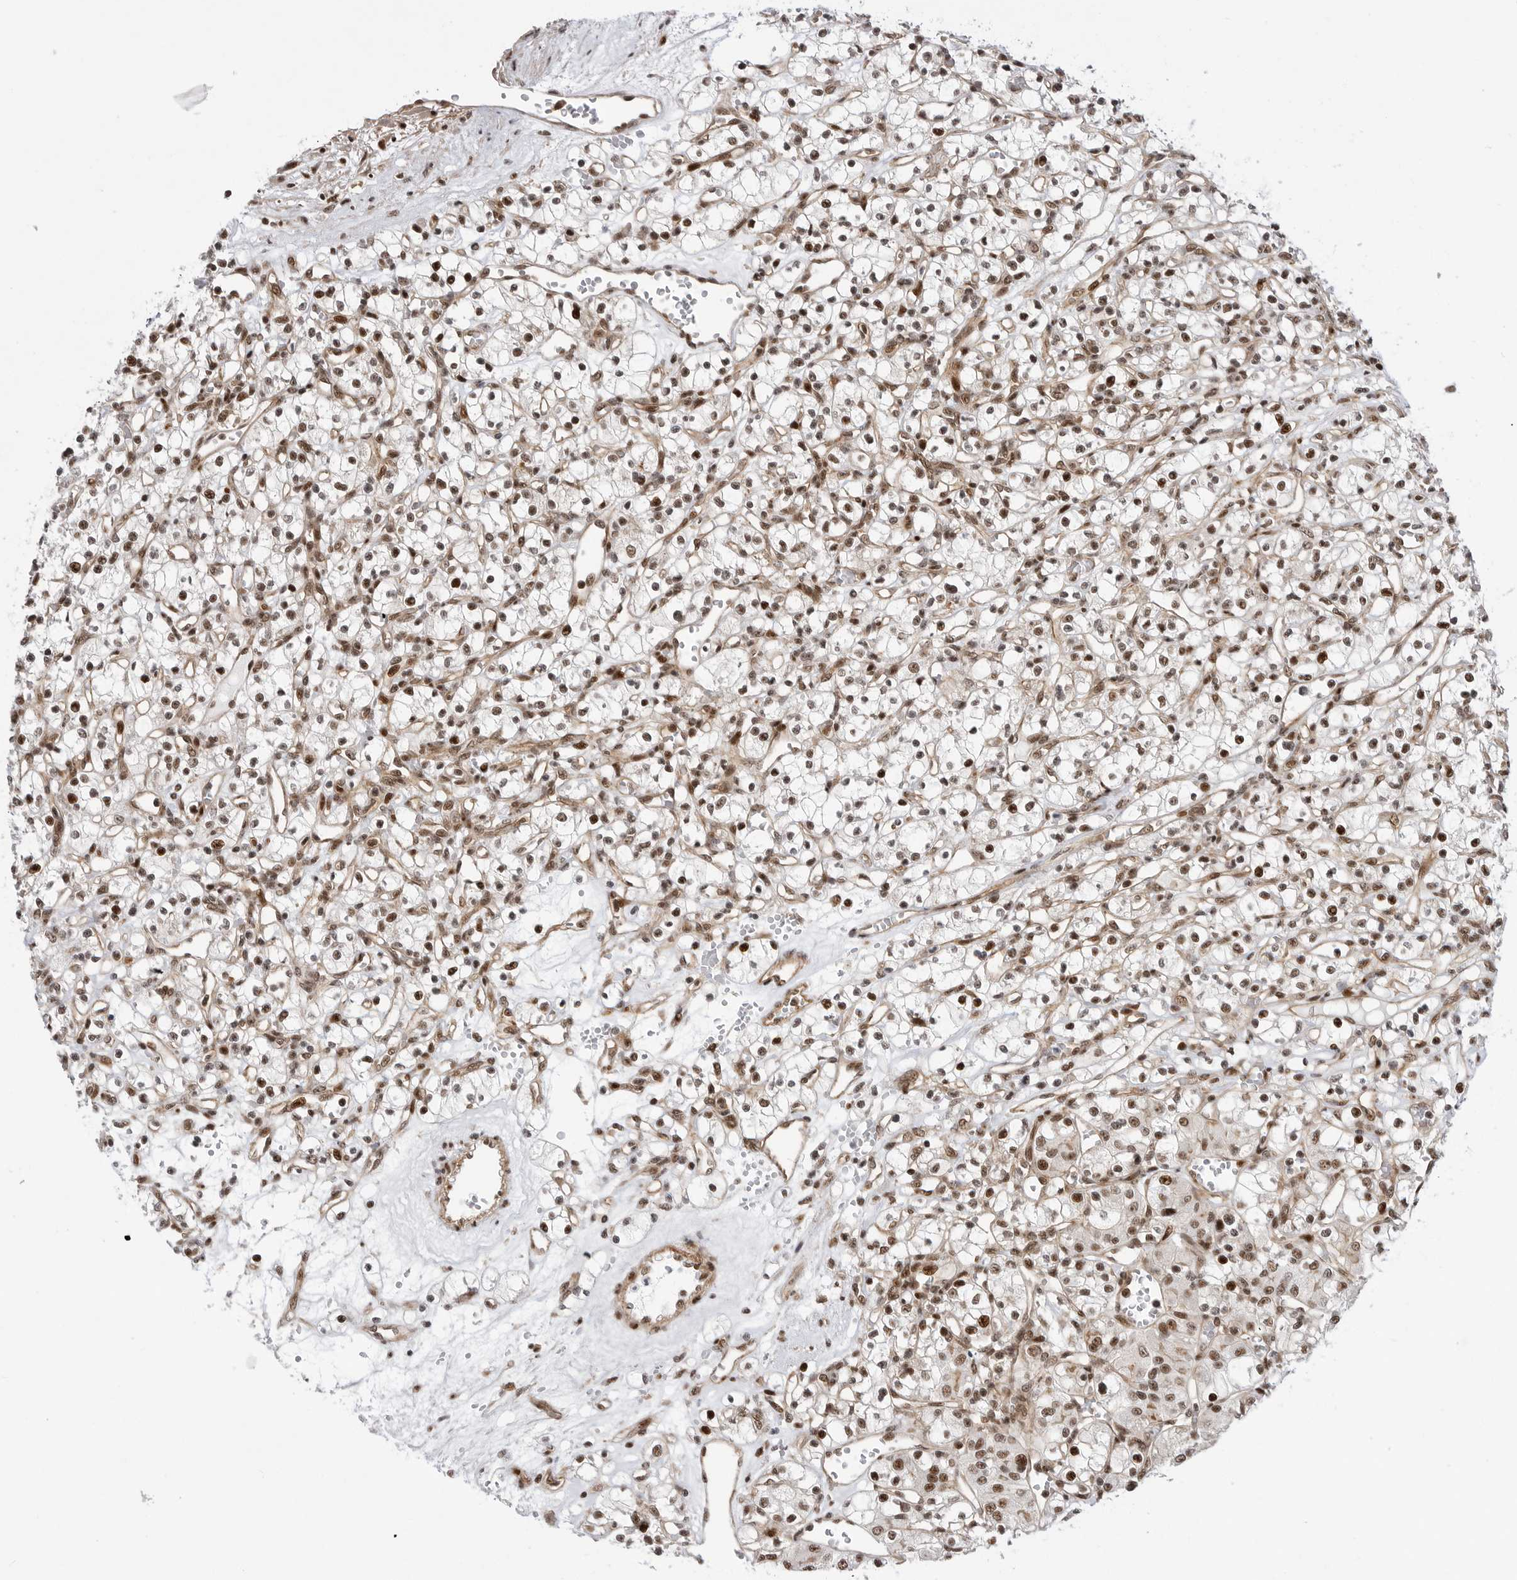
{"staining": {"intensity": "strong", "quantity": ">75%", "location": "nuclear"}, "tissue": "renal cancer", "cell_type": "Tumor cells", "image_type": "cancer", "snomed": [{"axis": "morphology", "description": "Adenocarcinoma, NOS"}, {"axis": "topography", "description": "Kidney"}], "caption": "Tumor cells display strong nuclear positivity in about >75% of cells in renal cancer.", "gene": "GPATCH2", "patient": {"sex": "female", "age": 59}}